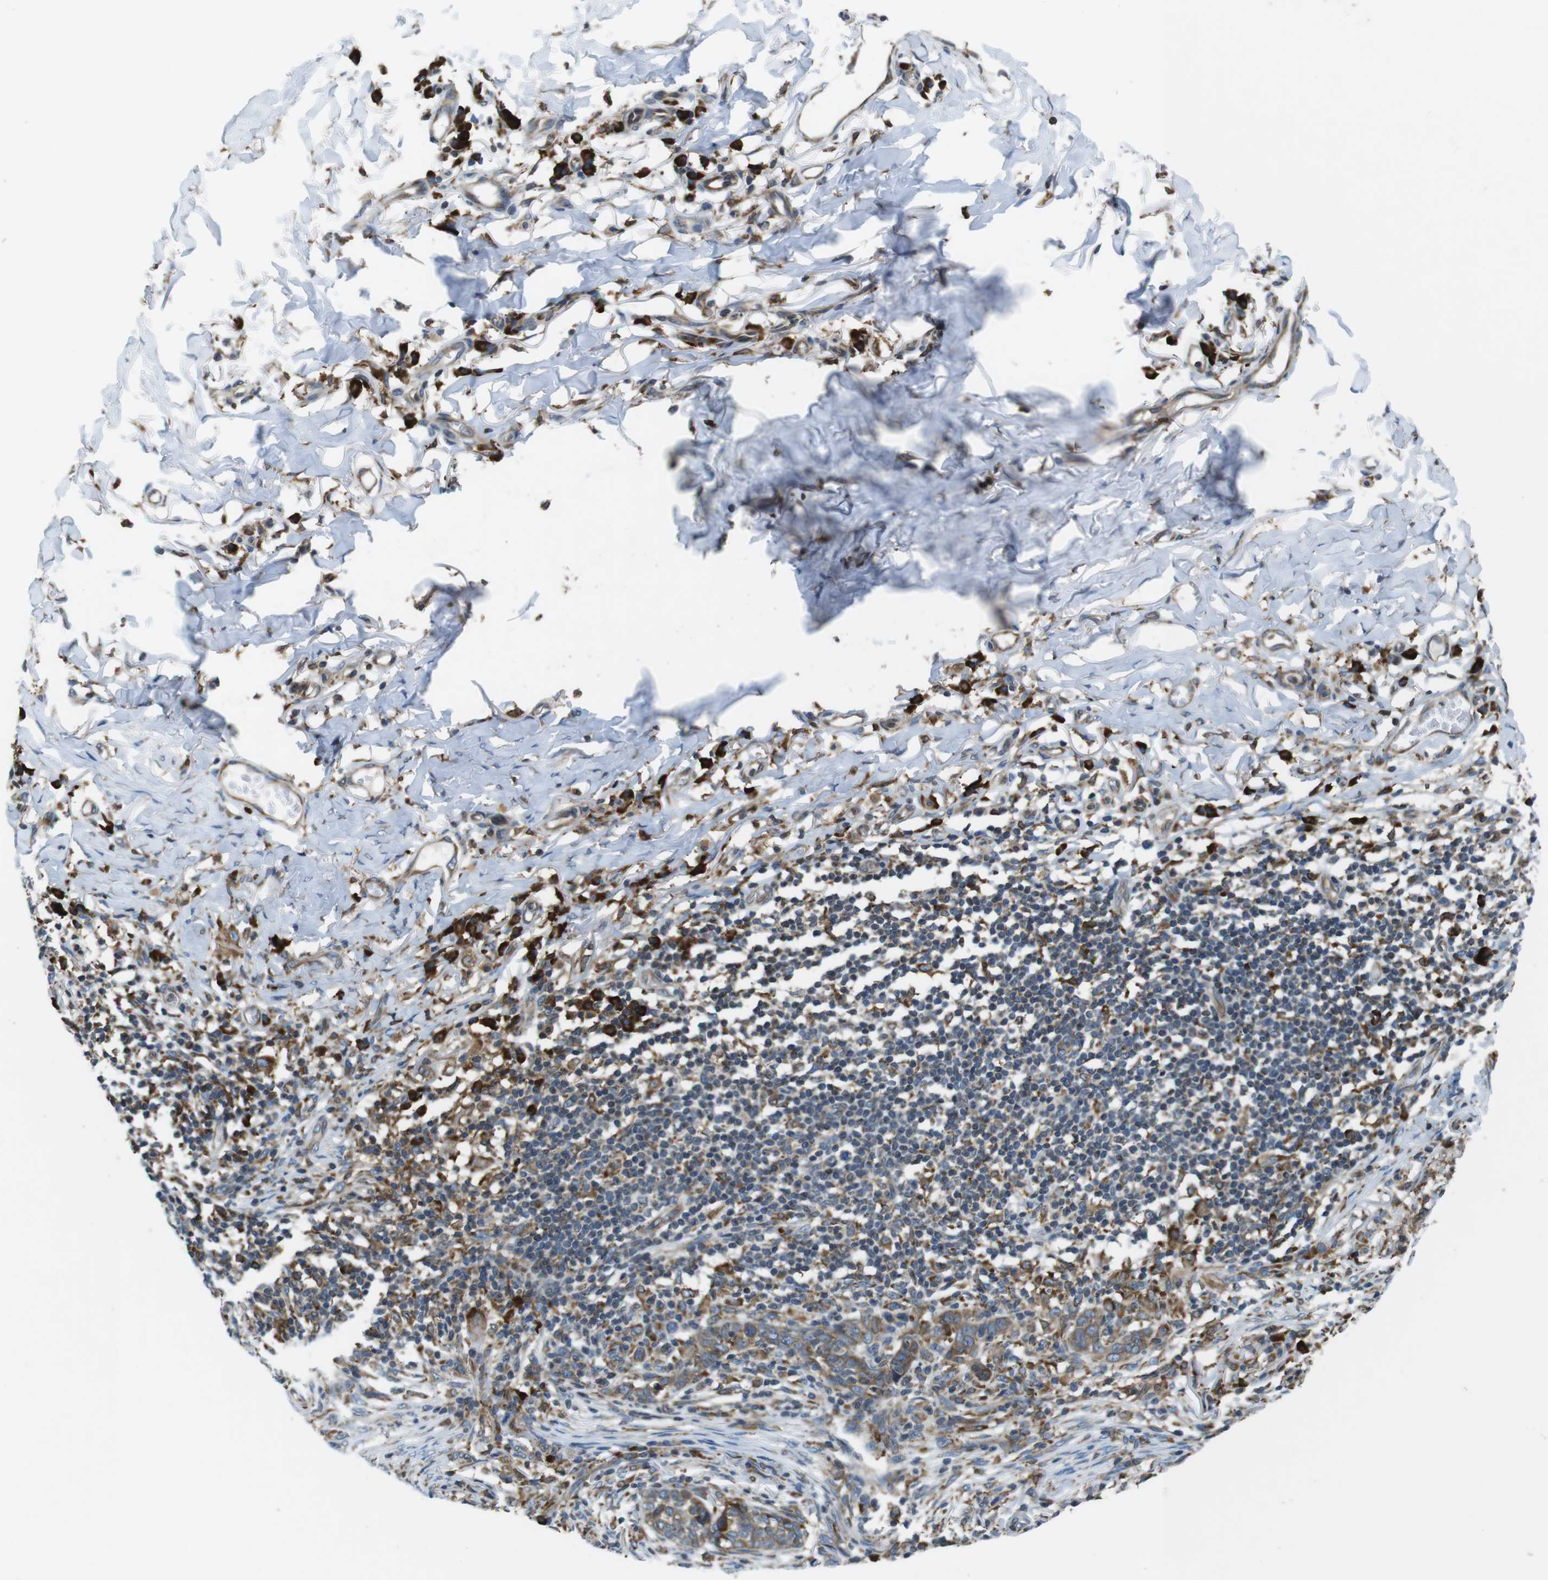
{"staining": {"intensity": "moderate", "quantity": ">75%", "location": "cytoplasmic/membranous"}, "tissue": "skin cancer", "cell_type": "Tumor cells", "image_type": "cancer", "snomed": [{"axis": "morphology", "description": "Basal cell carcinoma"}, {"axis": "topography", "description": "Skin"}], "caption": "Immunohistochemical staining of basal cell carcinoma (skin) displays medium levels of moderate cytoplasmic/membranous expression in about >75% of tumor cells.", "gene": "UGGT1", "patient": {"sex": "male", "age": 85}}